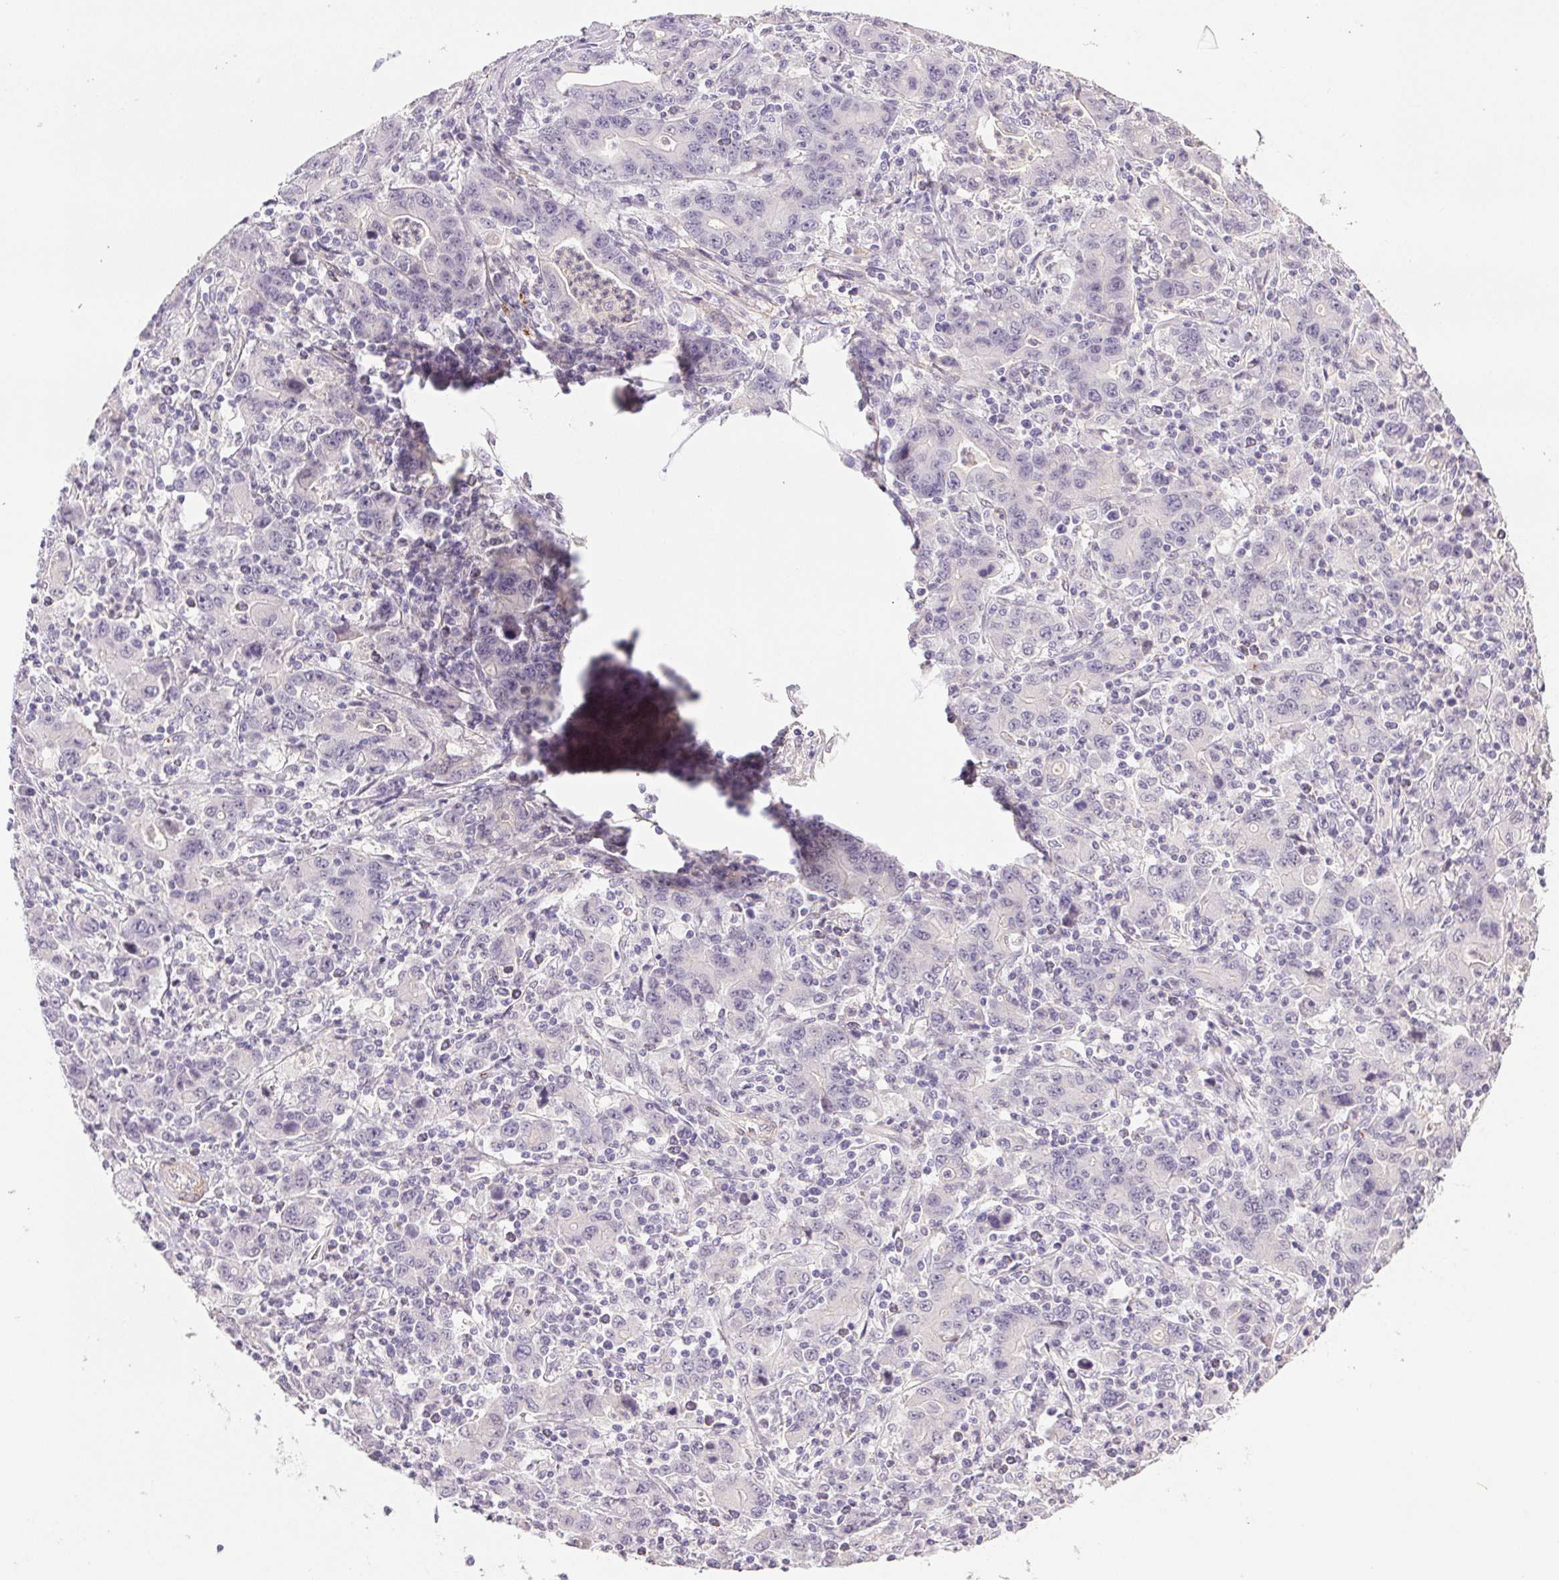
{"staining": {"intensity": "negative", "quantity": "none", "location": "none"}, "tissue": "stomach cancer", "cell_type": "Tumor cells", "image_type": "cancer", "snomed": [{"axis": "morphology", "description": "Adenocarcinoma, NOS"}, {"axis": "topography", "description": "Stomach, upper"}], "caption": "DAB (3,3'-diaminobenzidine) immunohistochemical staining of human stomach cancer demonstrates no significant positivity in tumor cells. (Brightfield microscopy of DAB (3,3'-diaminobenzidine) IHC at high magnification).", "gene": "PRL", "patient": {"sex": "male", "age": 69}}